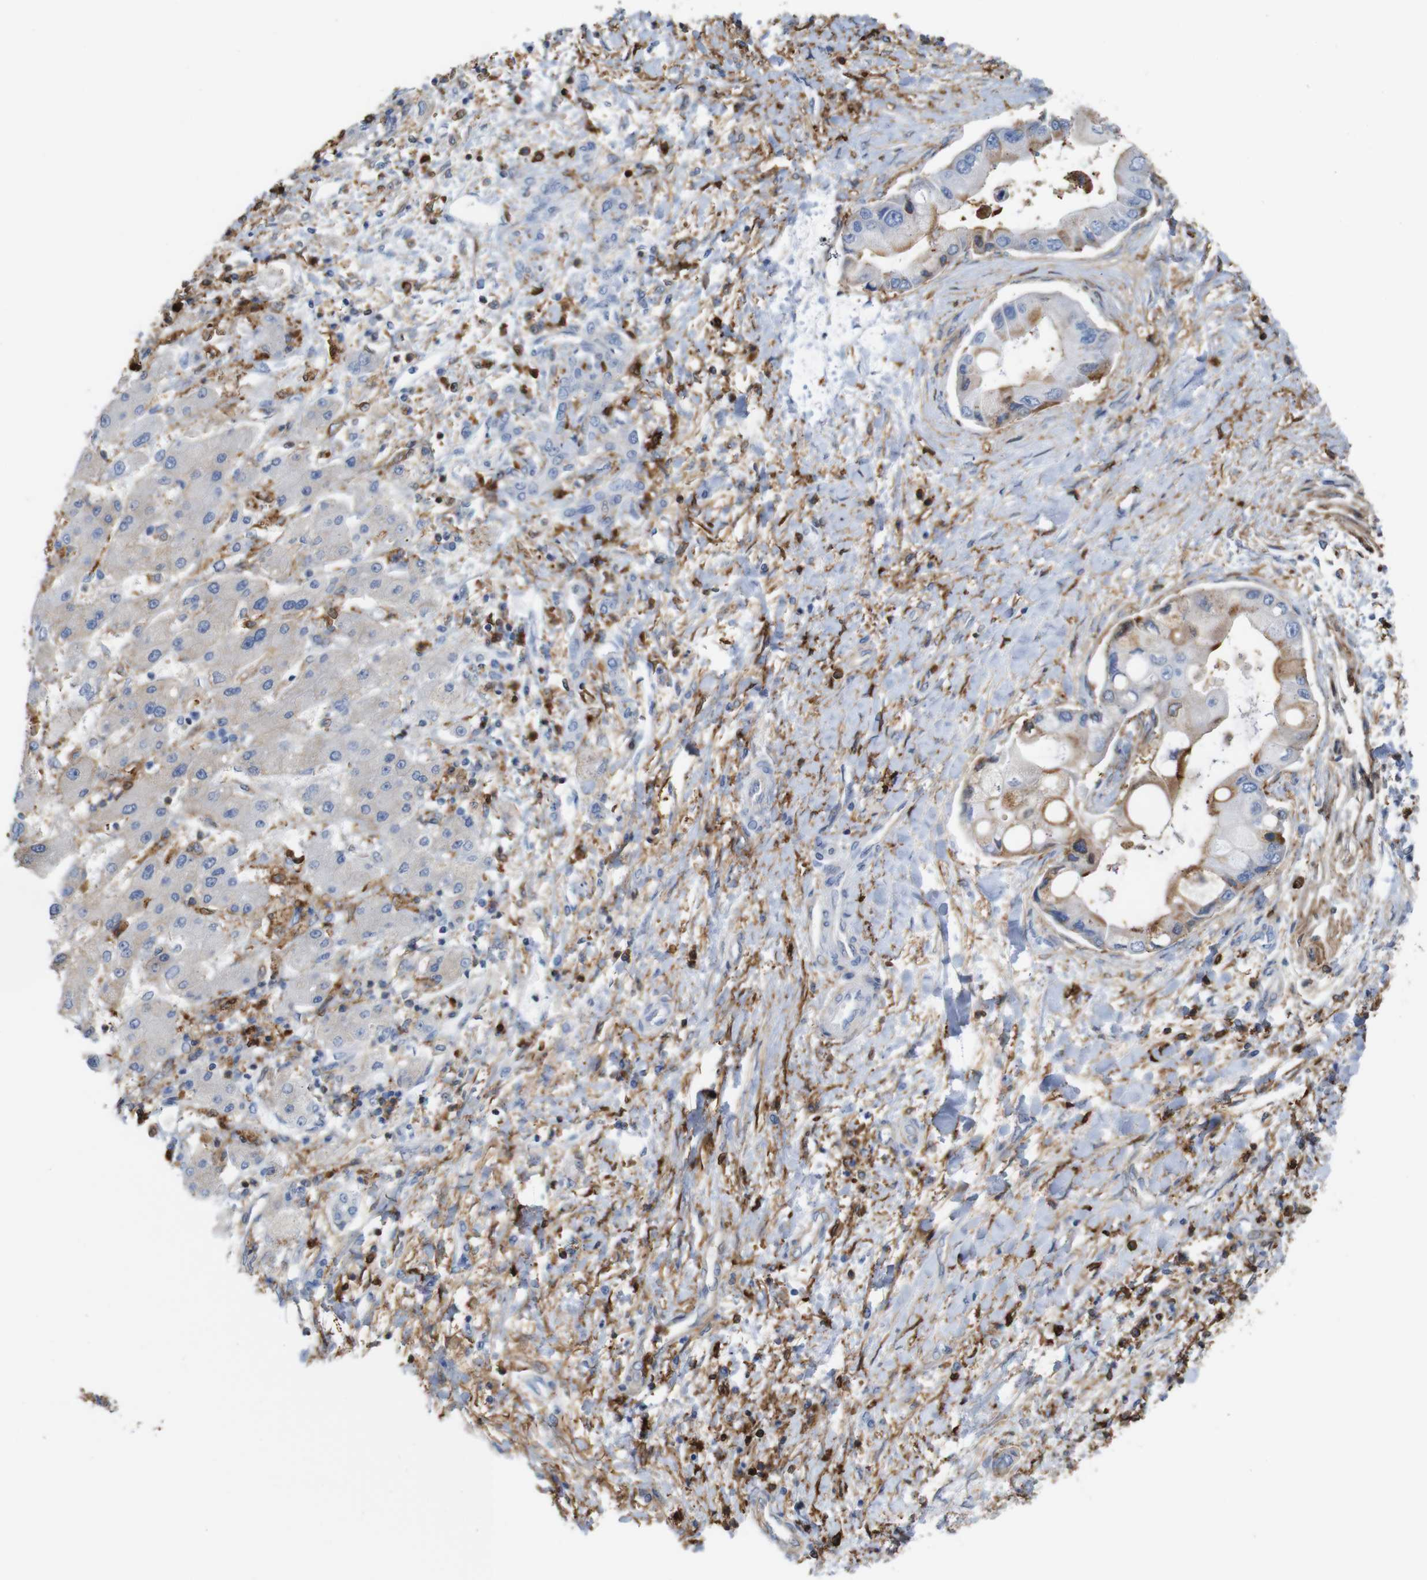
{"staining": {"intensity": "moderate", "quantity": "<25%", "location": "cytoplasmic/membranous"}, "tissue": "liver cancer", "cell_type": "Tumor cells", "image_type": "cancer", "snomed": [{"axis": "morphology", "description": "Cholangiocarcinoma"}, {"axis": "topography", "description": "Liver"}], "caption": "Immunohistochemistry of human liver cancer demonstrates low levels of moderate cytoplasmic/membranous positivity in approximately <25% of tumor cells. Using DAB (brown) and hematoxylin (blue) stains, captured at high magnification using brightfield microscopy.", "gene": "ANXA1", "patient": {"sex": "male", "age": 50}}